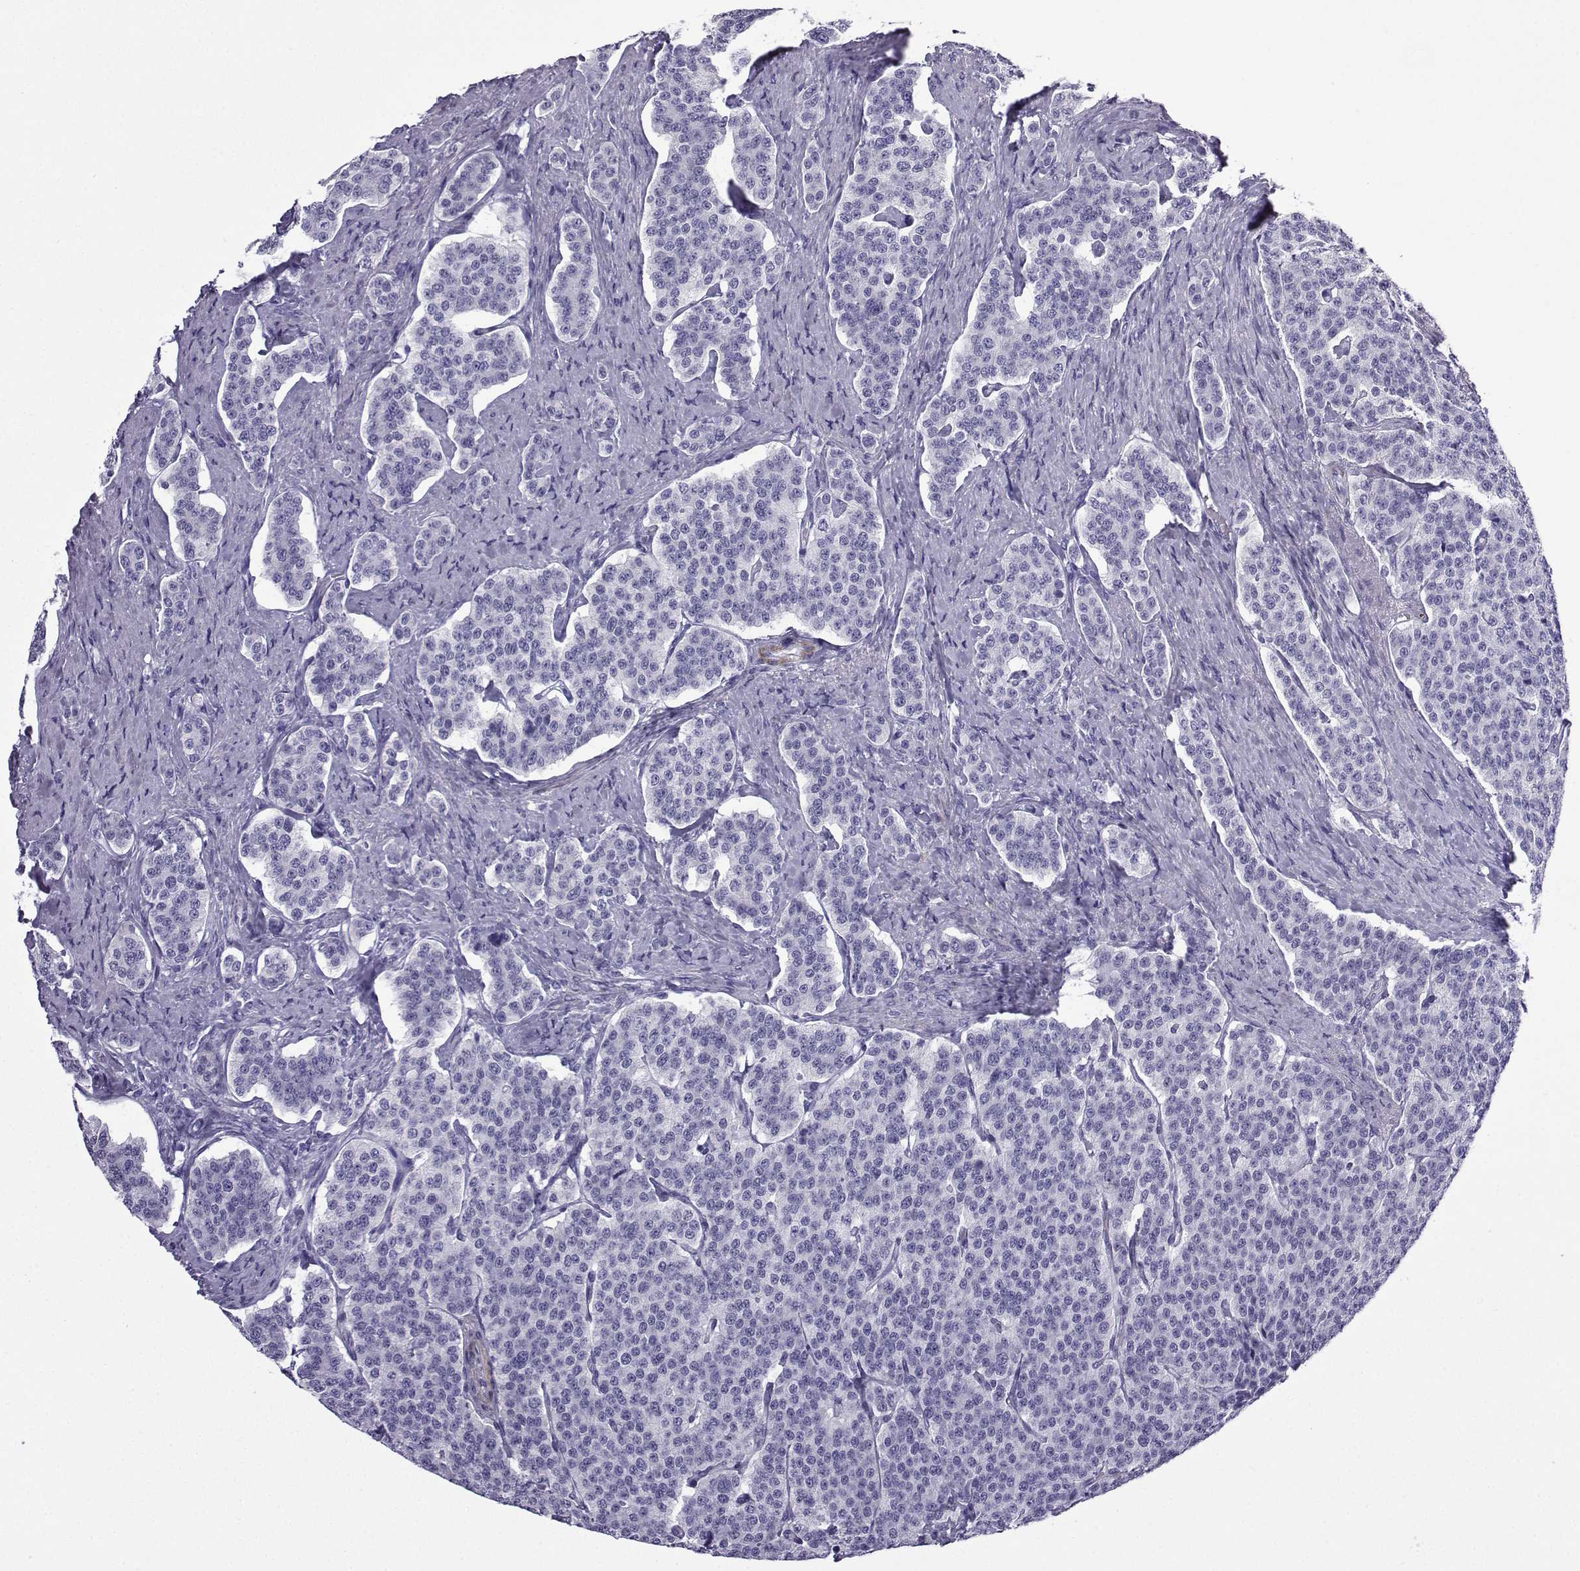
{"staining": {"intensity": "negative", "quantity": "none", "location": "none"}, "tissue": "carcinoid", "cell_type": "Tumor cells", "image_type": "cancer", "snomed": [{"axis": "morphology", "description": "Carcinoid, malignant, NOS"}, {"axis": "topography", "description": "Small intestine"}], "caption": "Protein analysis of carcinoid (malignant) exhibits no significant expression in tumor cells.", "gene": "KCNF1", "patient": {"sex": "female", "age": 58}}